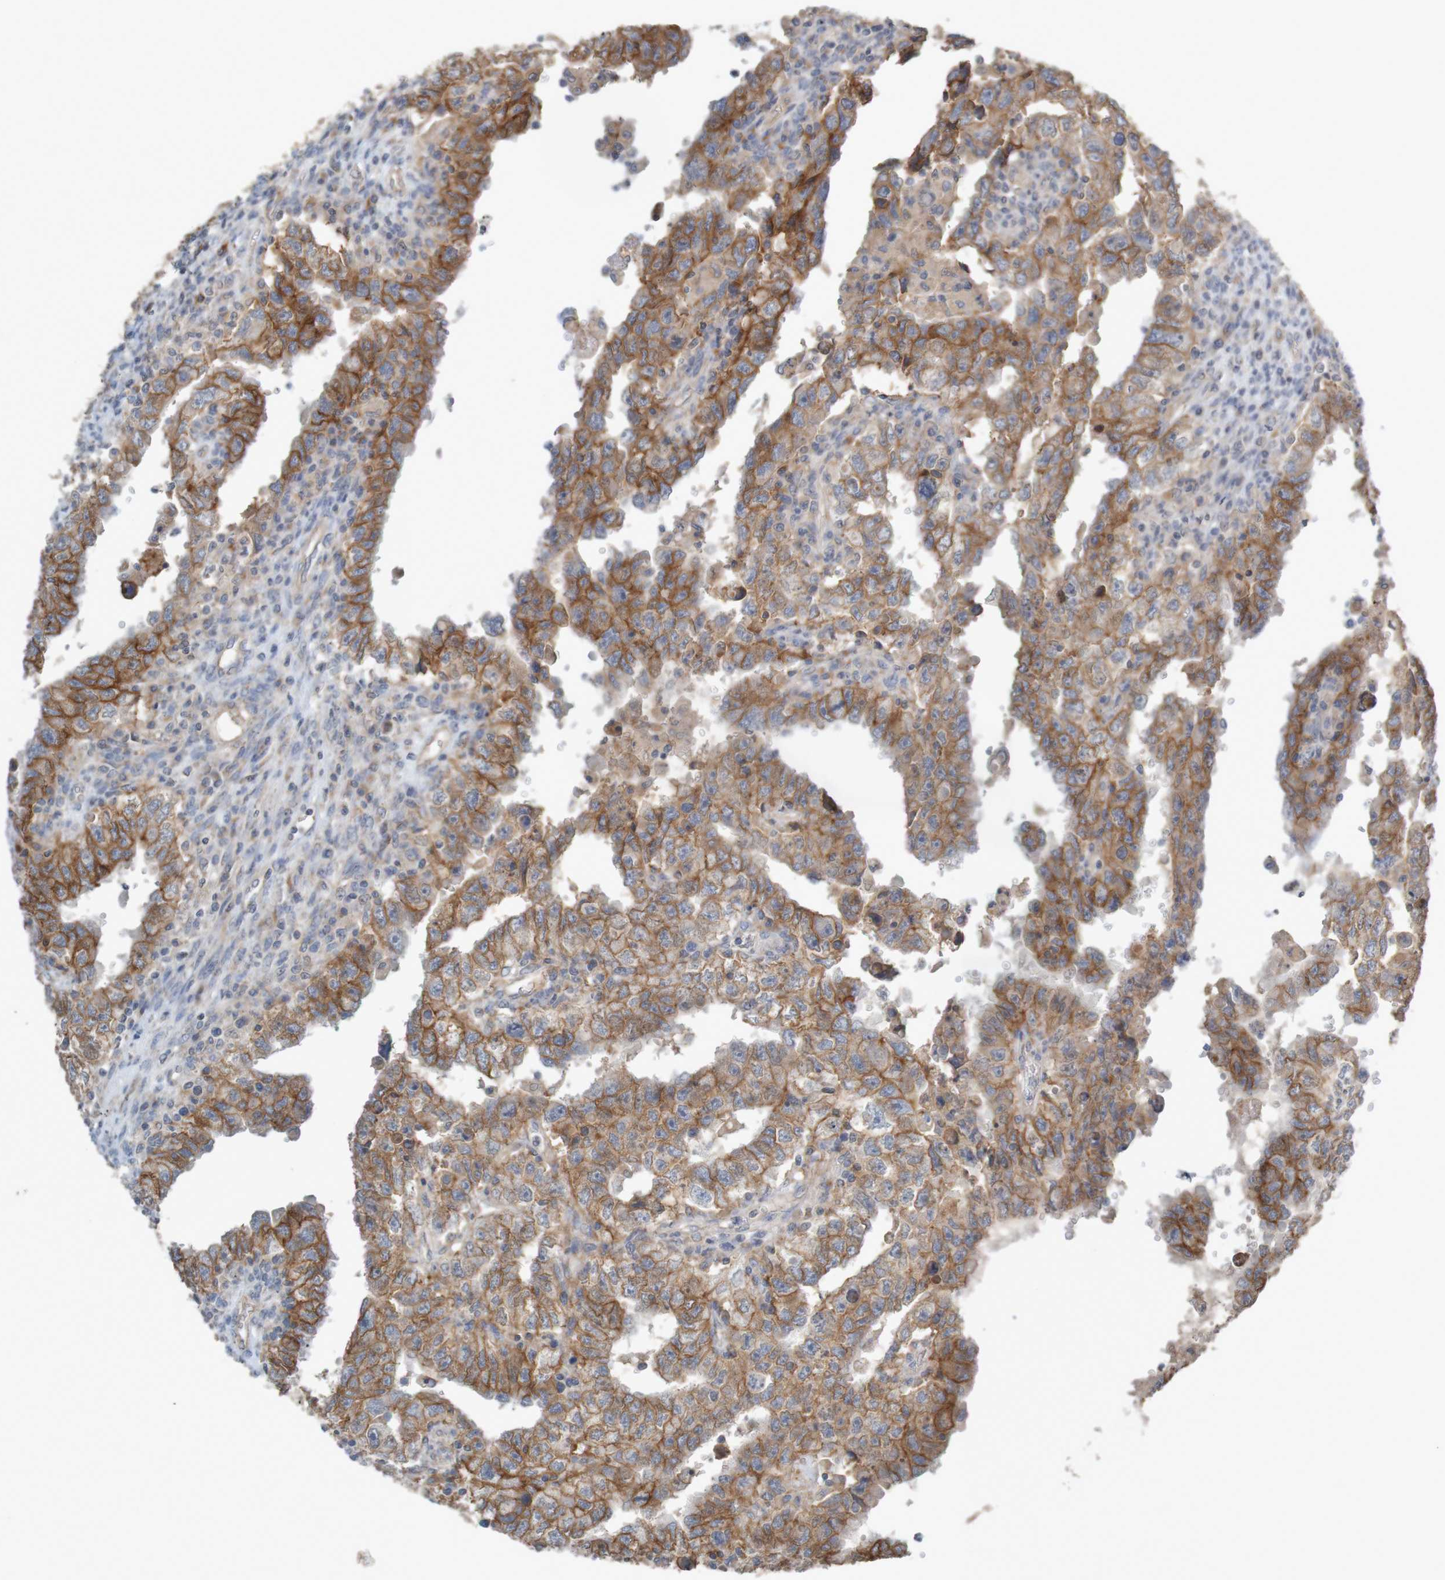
{"staining": {"intensity": "moderate", "quantity": ">75%", "location": "cytoplasmic/membranous"}, "tissue": "testis cancer", "cell_type": "Tumor cells", "image_type": "cancer", "snomed": [{"axis": "morphology", "description": "Carcinoma, Embryonal, NOS"}, {"axis": "topography", "description": "Testis"}], "caption": "Moderate cytoplasmic/membranous protein positivity is seen in approximately >75% of tumor cells in testis embryonal carcinoma.", "gene": "B3GAT2", "patient": {"sex": "male", "age": 26}}